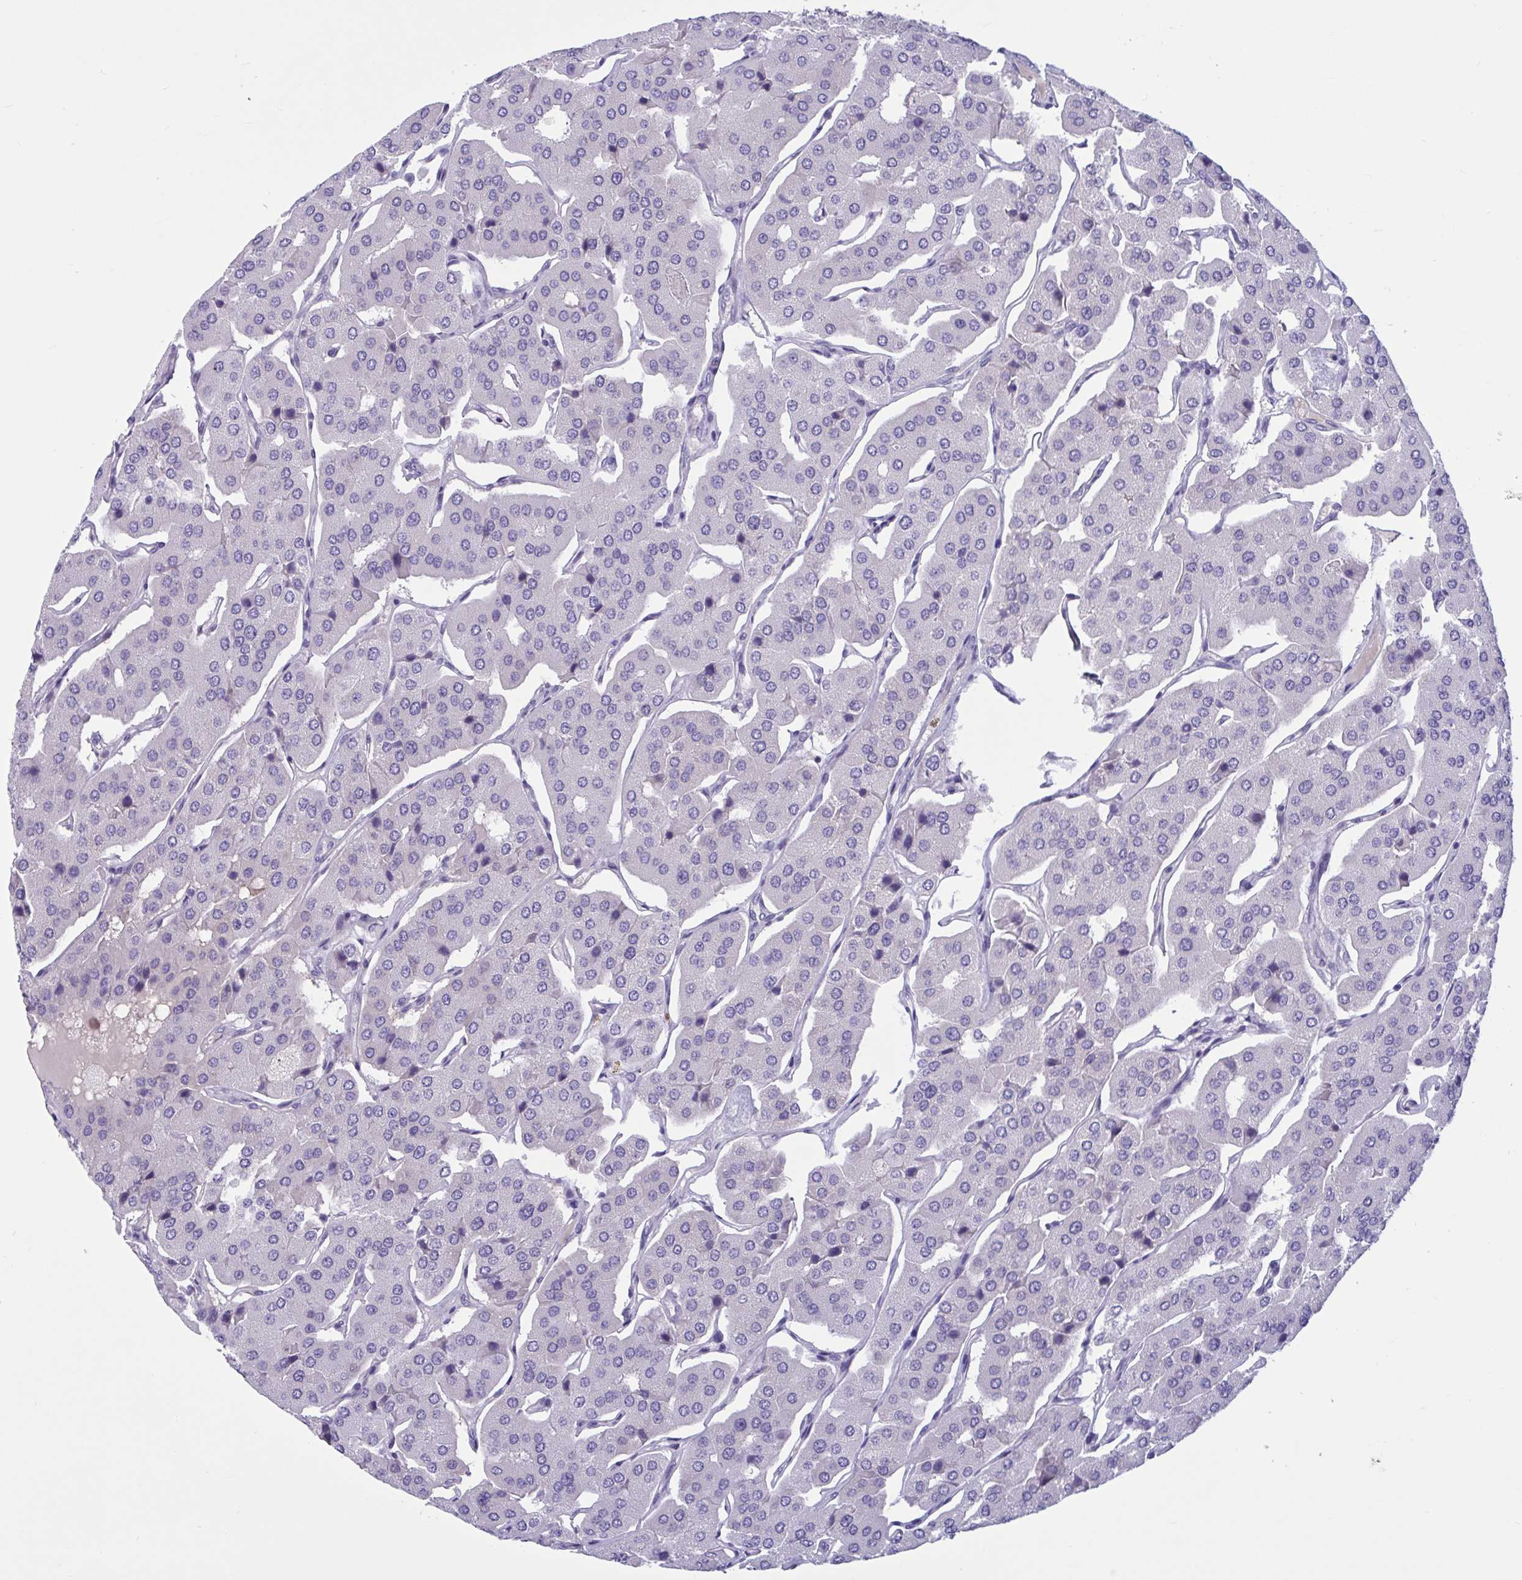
{"staining": {"intensity": "negative", "quantity": "none", "location": "none"}, "tissue": "parathyroid gland", "cell_type": "Glandular cells", "image_type": "normal", "snomed": [{"axis": "morphology", "description": "Normal tissue, NOS"}, {"axis": "morphology", "description": "Adenoma, NOS"}, {"axis": "topography", "description": "Parathyroid gland"}], "caption": "A high-resolution micrograph shows immunohistochemistry (IHC) staining of benign parathyroid gland, which exhibits no significant positivity in glandular cells. (DAB (3,3'-diaminobenzidine) immunohistochemistry visualized using brightfield microscopy, high magnification).", "gene": "CNGB3", "patient": {"sex": "female", "age": 86}}